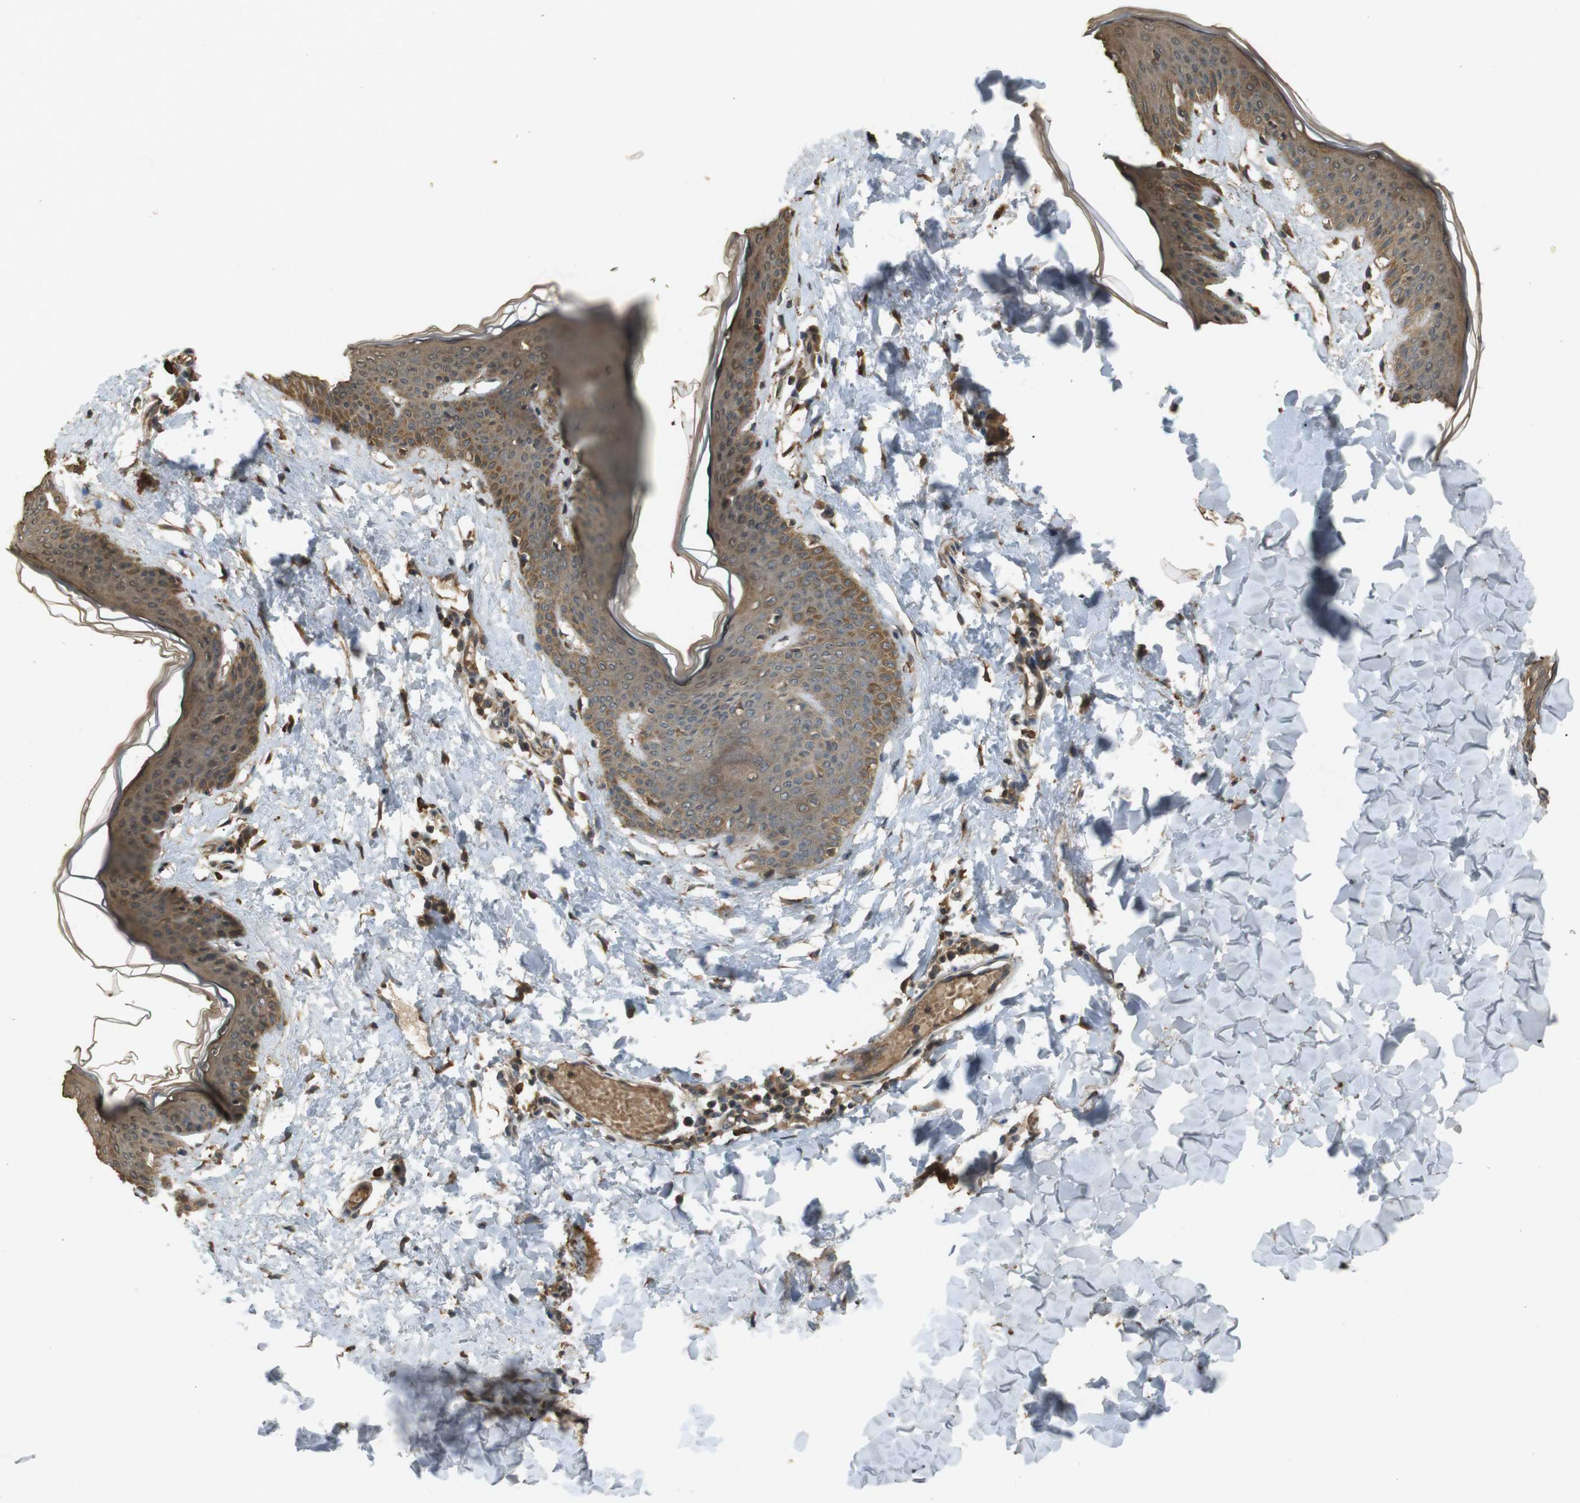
{"staining": {"intensity": "strong", "quantity": ">75%", "location": "cytoplasmic/membranous"}, "tissue": "skin", "cell_type": "Fibroblasts", "image_type": "normal", "snomed": [{"axis": "morphology", "description": "Normal tissue, NOS"}, {"axis": "topography", "description": "Skin"}], "caption": "DAB immunohistochemical staining of benign human skin demonstrates strong cytoplasmic/membranous protein positivity in about >75% of fibroblasts.", "gene": "TAP1", "patient": {"sex": "female", "age": 17}}